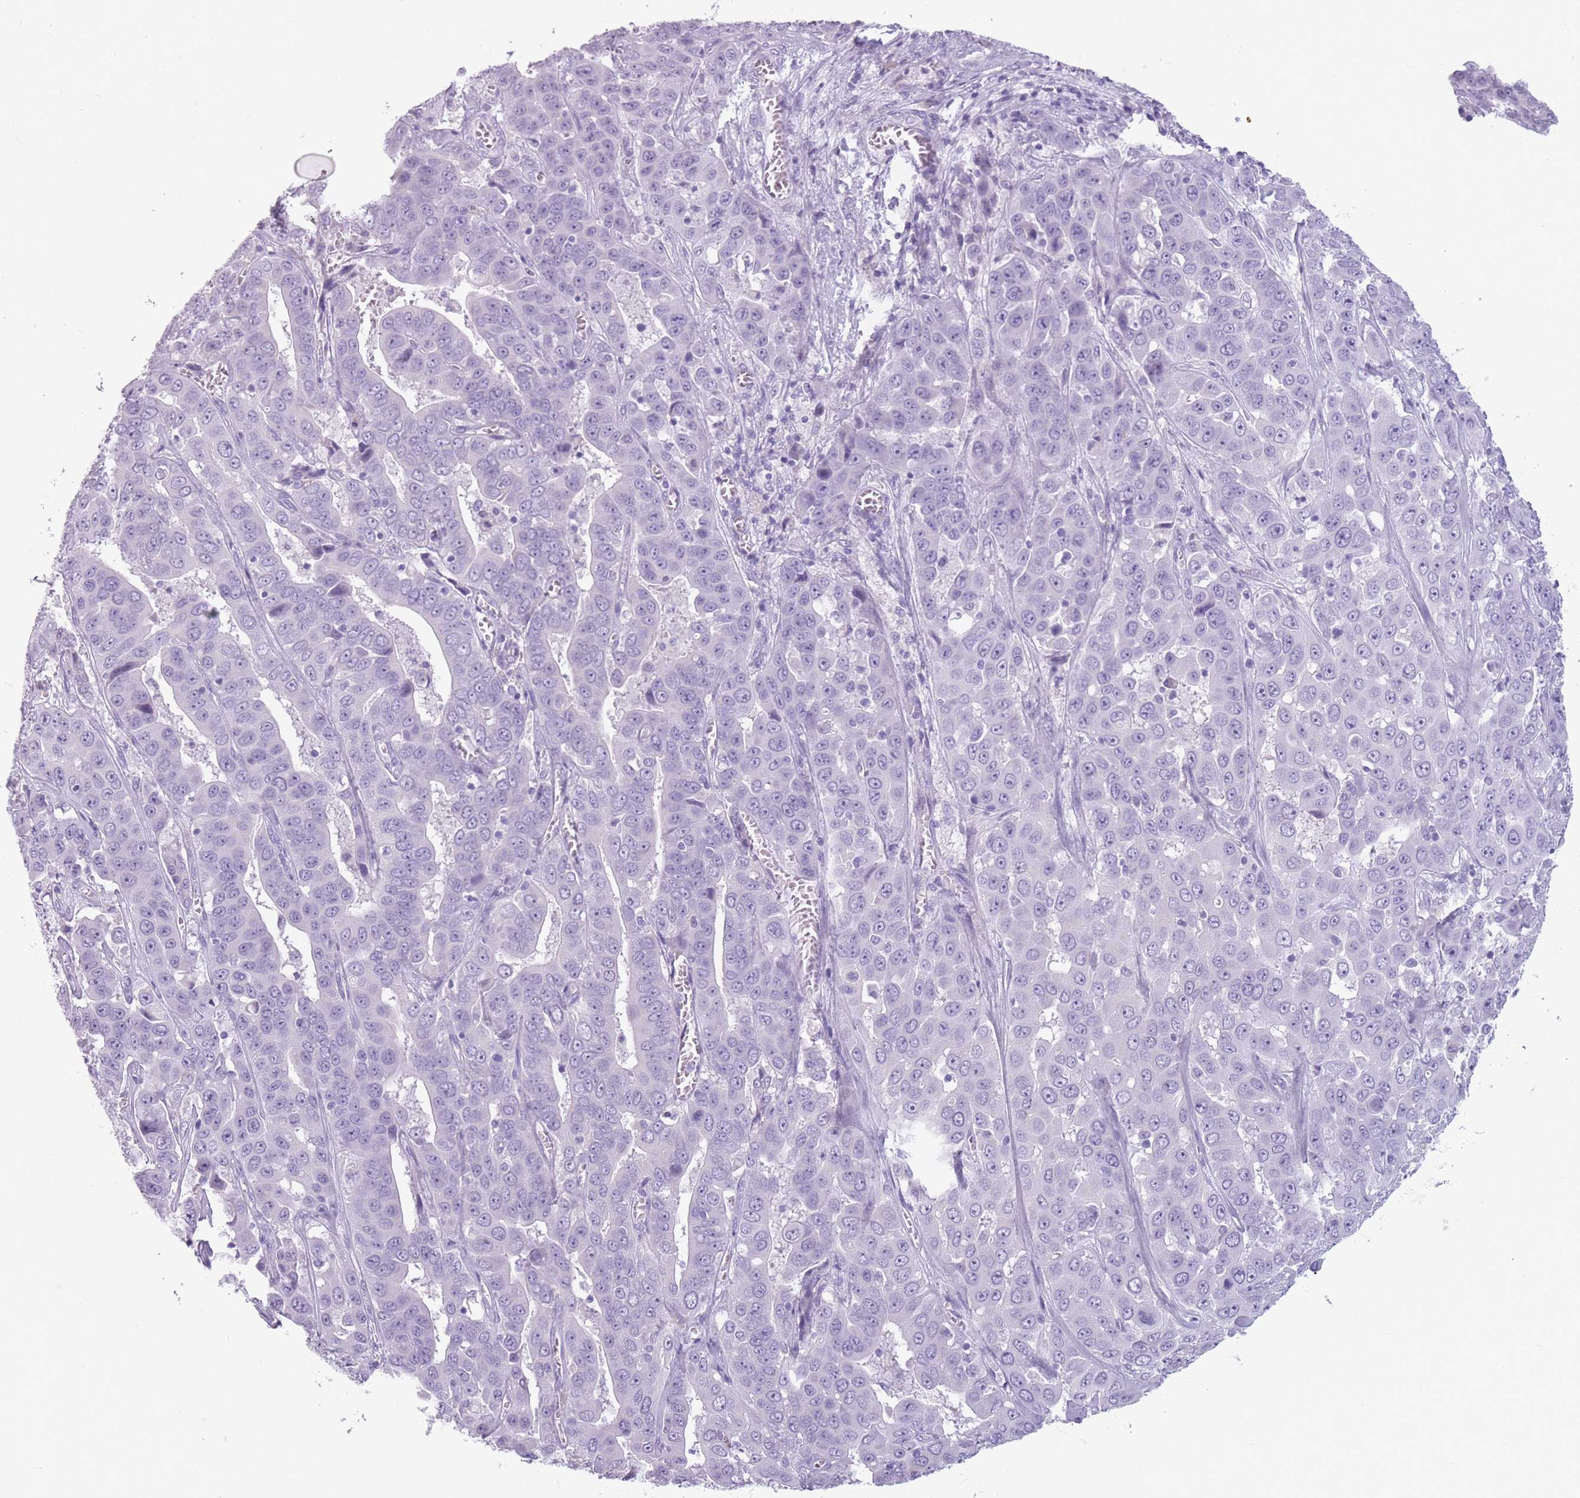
{"staining": {"intensity": "negative", "quantity": "none", "location": "none"}, "tissue": "liver cancer", "cell_type": "Tumor cells", "image_type": "cancer", "snomed": [{"axis": "morphology", "description": "Cholangiocarcinoma"}, {"axis": "topography", "description": "Liver"}], "caption": "Immunohistochemical staining of liver cholangiocarcinoma demonstrates no significant staining in tumor cells.", "gene": "CCNO", "patient": {"sex": "female", "age": 52}}